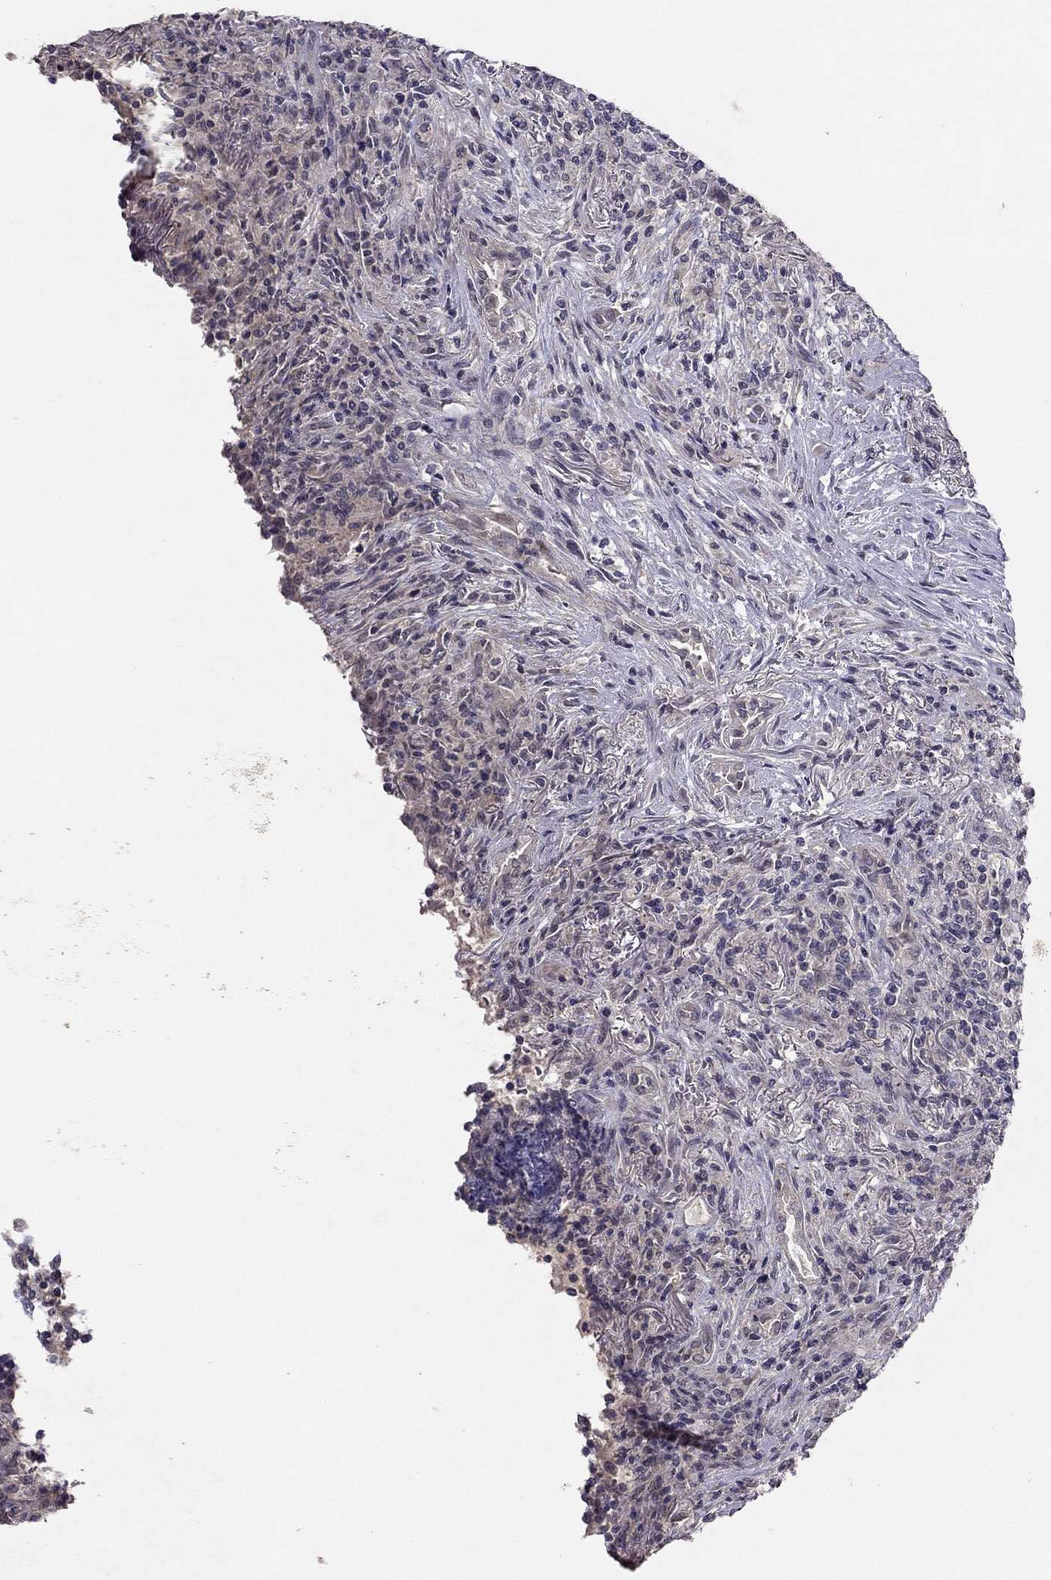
{"staining": {"intensity": "negative", "quantity": "none", "location": "none"}, "tissue": "lymphoma", "cell_type": "Tumor cells", "image_type": "cancer", "snomed": [{"axis": "morphology", "description": "Malignant lymphoma, non-Hodgkin's type, High grade"}, {"axis": "topography", "description": "Lung"}], "caption": "Protein analysis of malignant lymphoma, non-Hodgkin's type (high-grade) shows no significant expression in tumor cells.", "gene": "ESR2", "patient": {"sex": "male", "age": 79}}